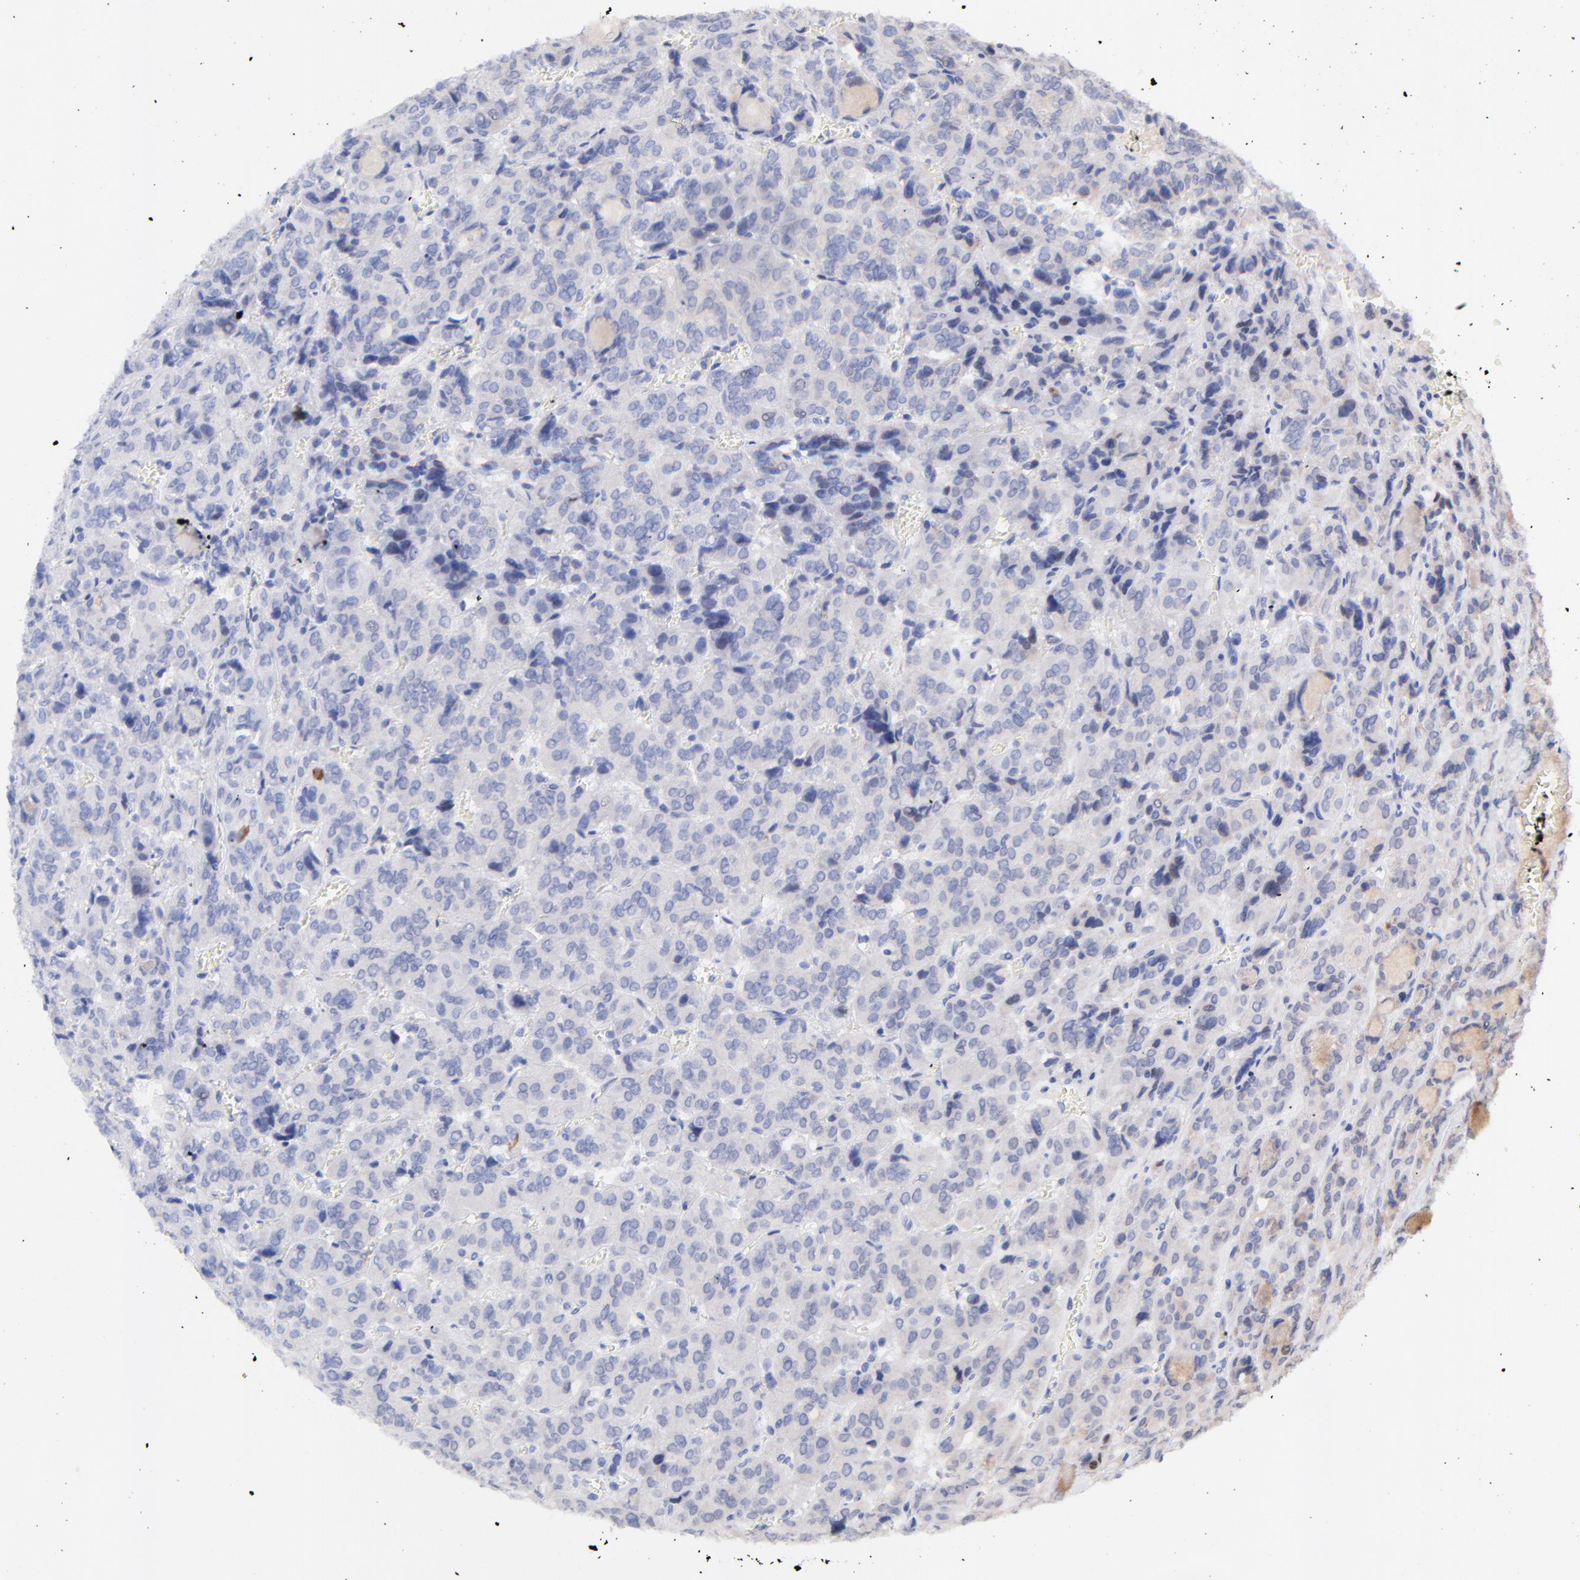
{"staining": {"intensity": "weak", "quantity": "<25%", "location": "cytoplasmic/membranous"}, "tissue": "thyroid cancer", "cell_type": "Tumor cells", "image_type": "cancer", "snomed": [{"axis": "morphology", "description": "Follicular adenoma carcinoma, NOS"}, {"axis": "topography", "description": "Thyroid gland"}], "caption": "High magnification brightfield microscopy of thyroid cancer stained with DAB (brown) and counterstained with hematoxylin (blue): tumor cells show no significant expression. Nuclei are stained in blue.", "gene": "CFAP57", "patient": {"sex": "female", "age": 71}}